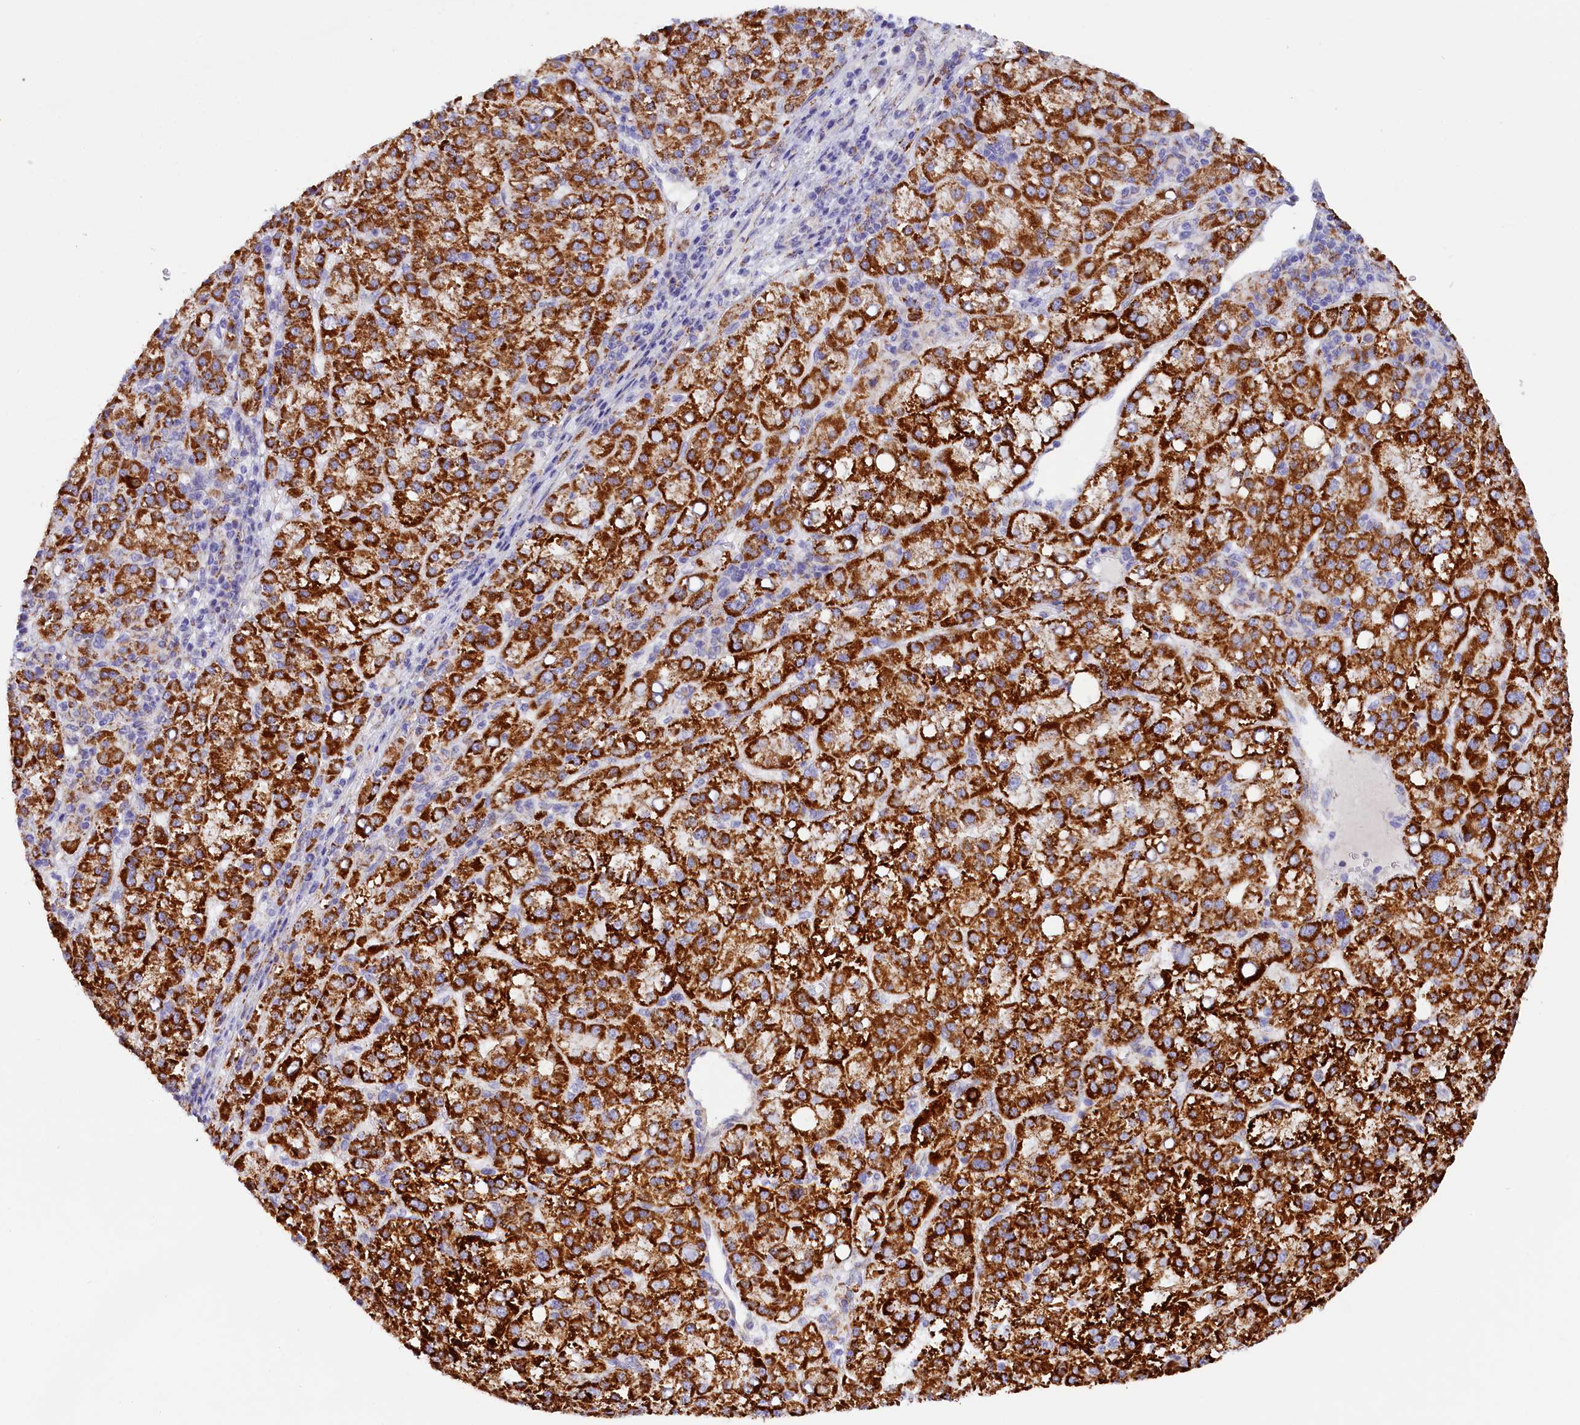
{"staining": {"intensity": "strong", "quantity": ">75%", "location": "cytoplasmic/membranous"}, "tissue": "liver cancer", "cell_type": "Tumor cells", "image_type": "cancer", "snomed": [{"axis": "morphology", "description": "Carcinoma, Hepatocellular, NOS"}, {"axis": "topography", "description": "Liver"}], "caption": "The image shows staining of hepatocellular carcinoma (liver), revealing strong cytoplasmic/membranous protein staining (brown color) within tumor cells. Nuclei are stained in blue.", "gene": "AKTIP", "patient": {"sex": "female", "age": 58}}